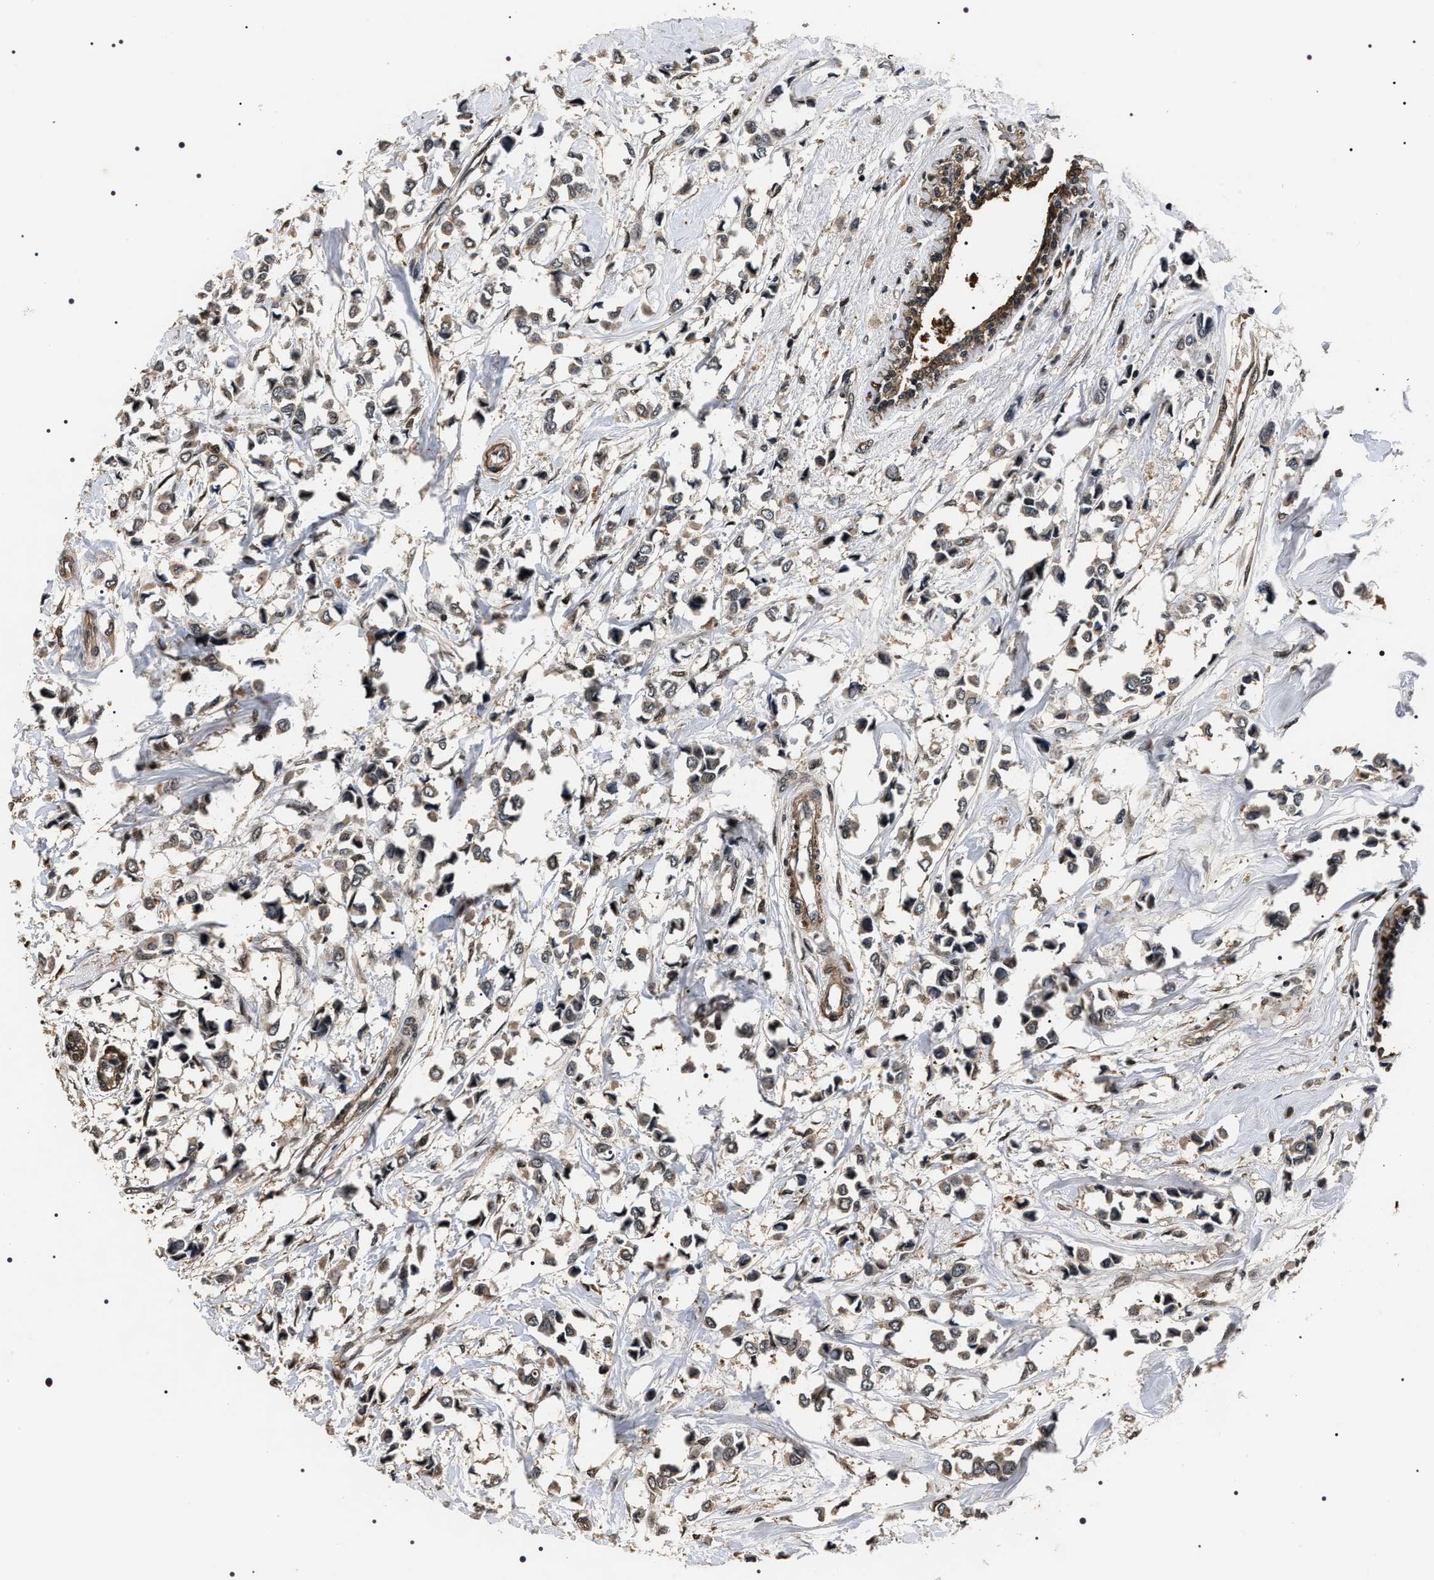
{"staining": {"intensity": "weak", "quantity": "<25%", "location": "cytoplasmic/membranous"}, "tissue": "breast cancer", "cell_type": "Tumor cells", "image_type": "cancer", "snomed": [{"axis": "morphology", "description": "Lobular carcinoma"}, {"axis": "topography", "description": "Breast"}], "caption": "Breast cancer stained for a protein using IHC exhibits no positivity tumor cells.", "gene": "ARHGAP22", "patient": {"sex": "female", "age": 51}}